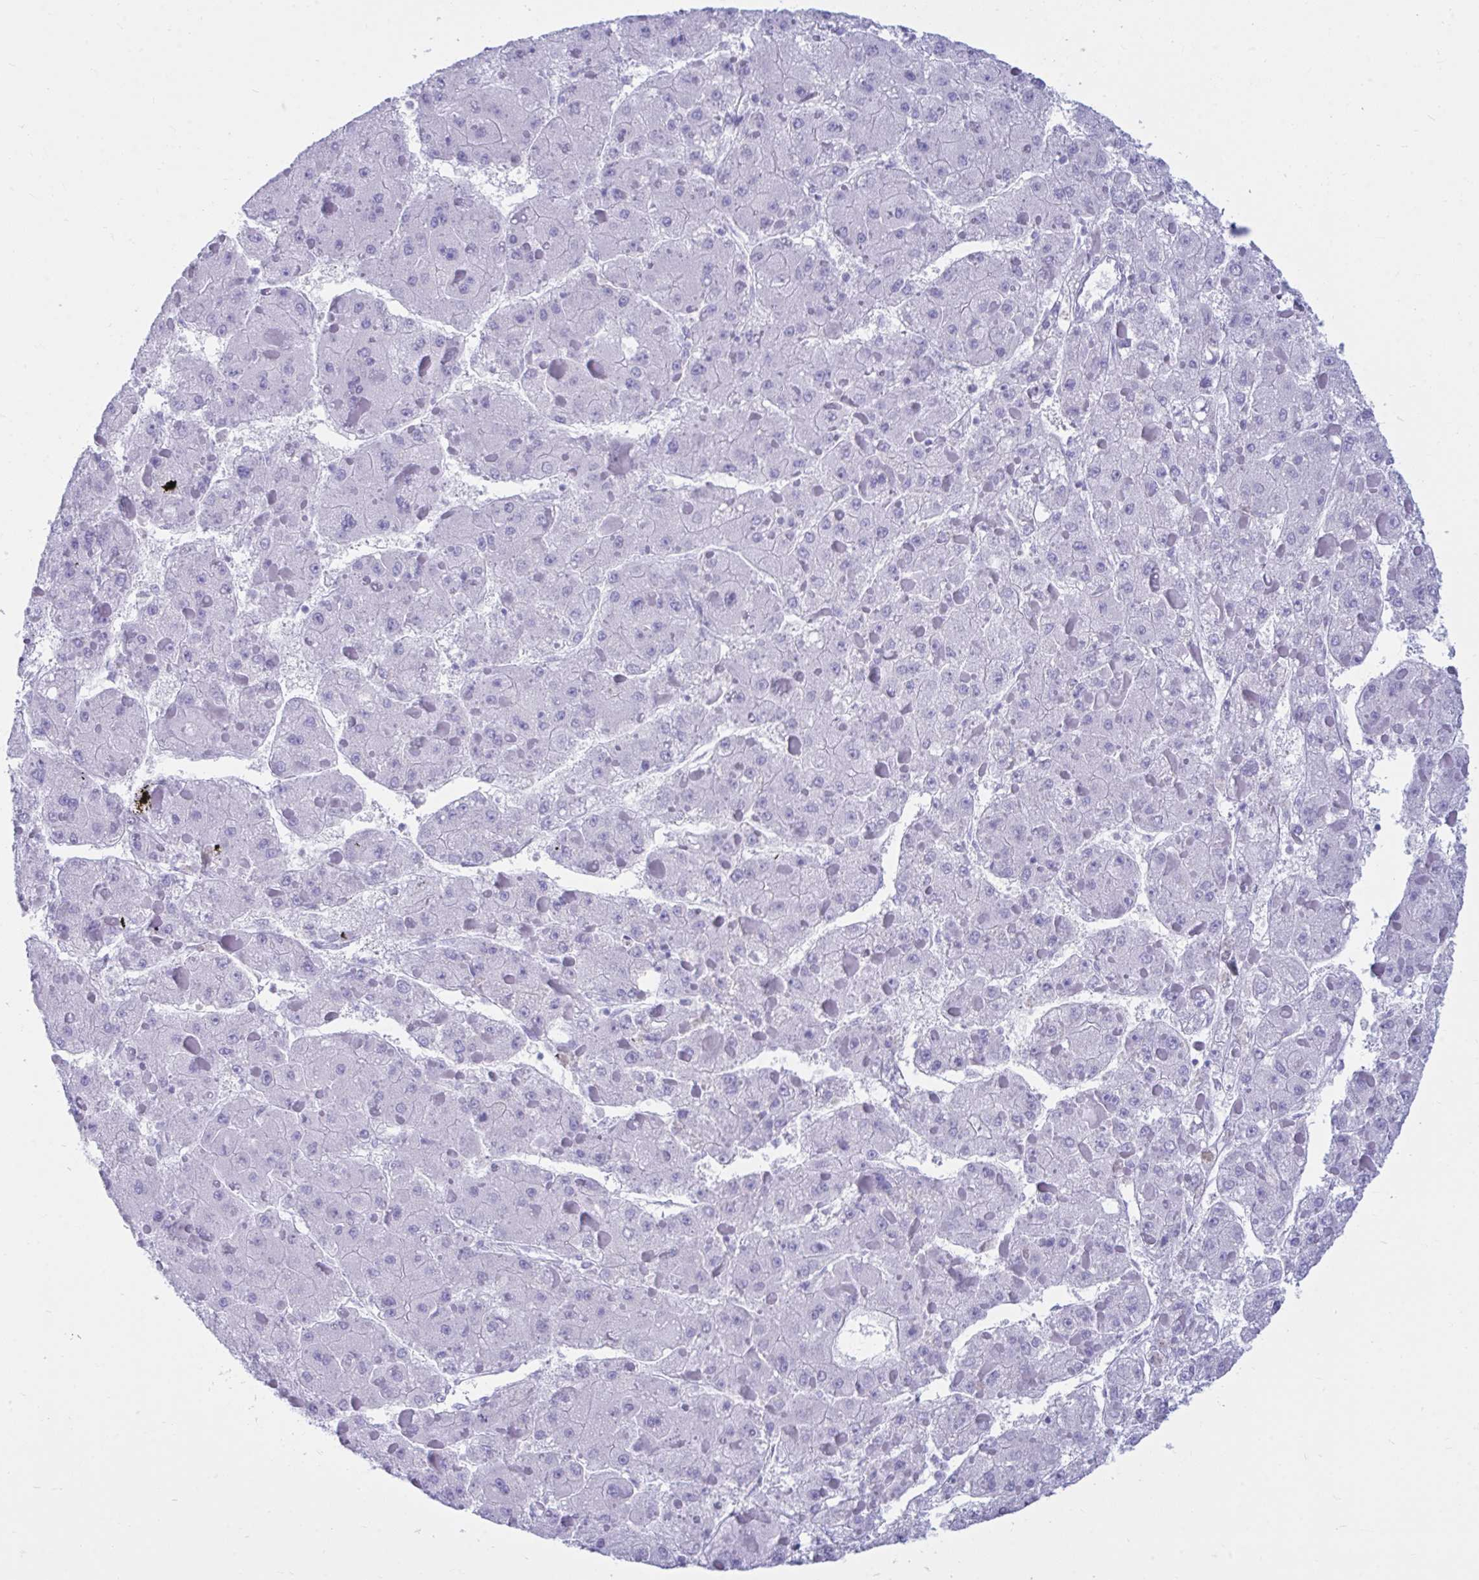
{"staining": {"intensity": "negative", "quantity": "none", "location": "none"}, "tissue": "liver cancer", "cell_type": "Tumor cells", "image_type": "cancer", "snomed": [{"axis": "morphology", "description": "Carcinoma, Hepatocellular, NOS"}, {"axis": "topography", "description": "Liver"}], "caption": "A micrograph of human liver cancer (hepatocellular carcinoma) is negative for staining in tumor cells. Nuclei are stained in blue.", "gene": "SHISA8", "patient": {"sex": "female", "age": 73}}